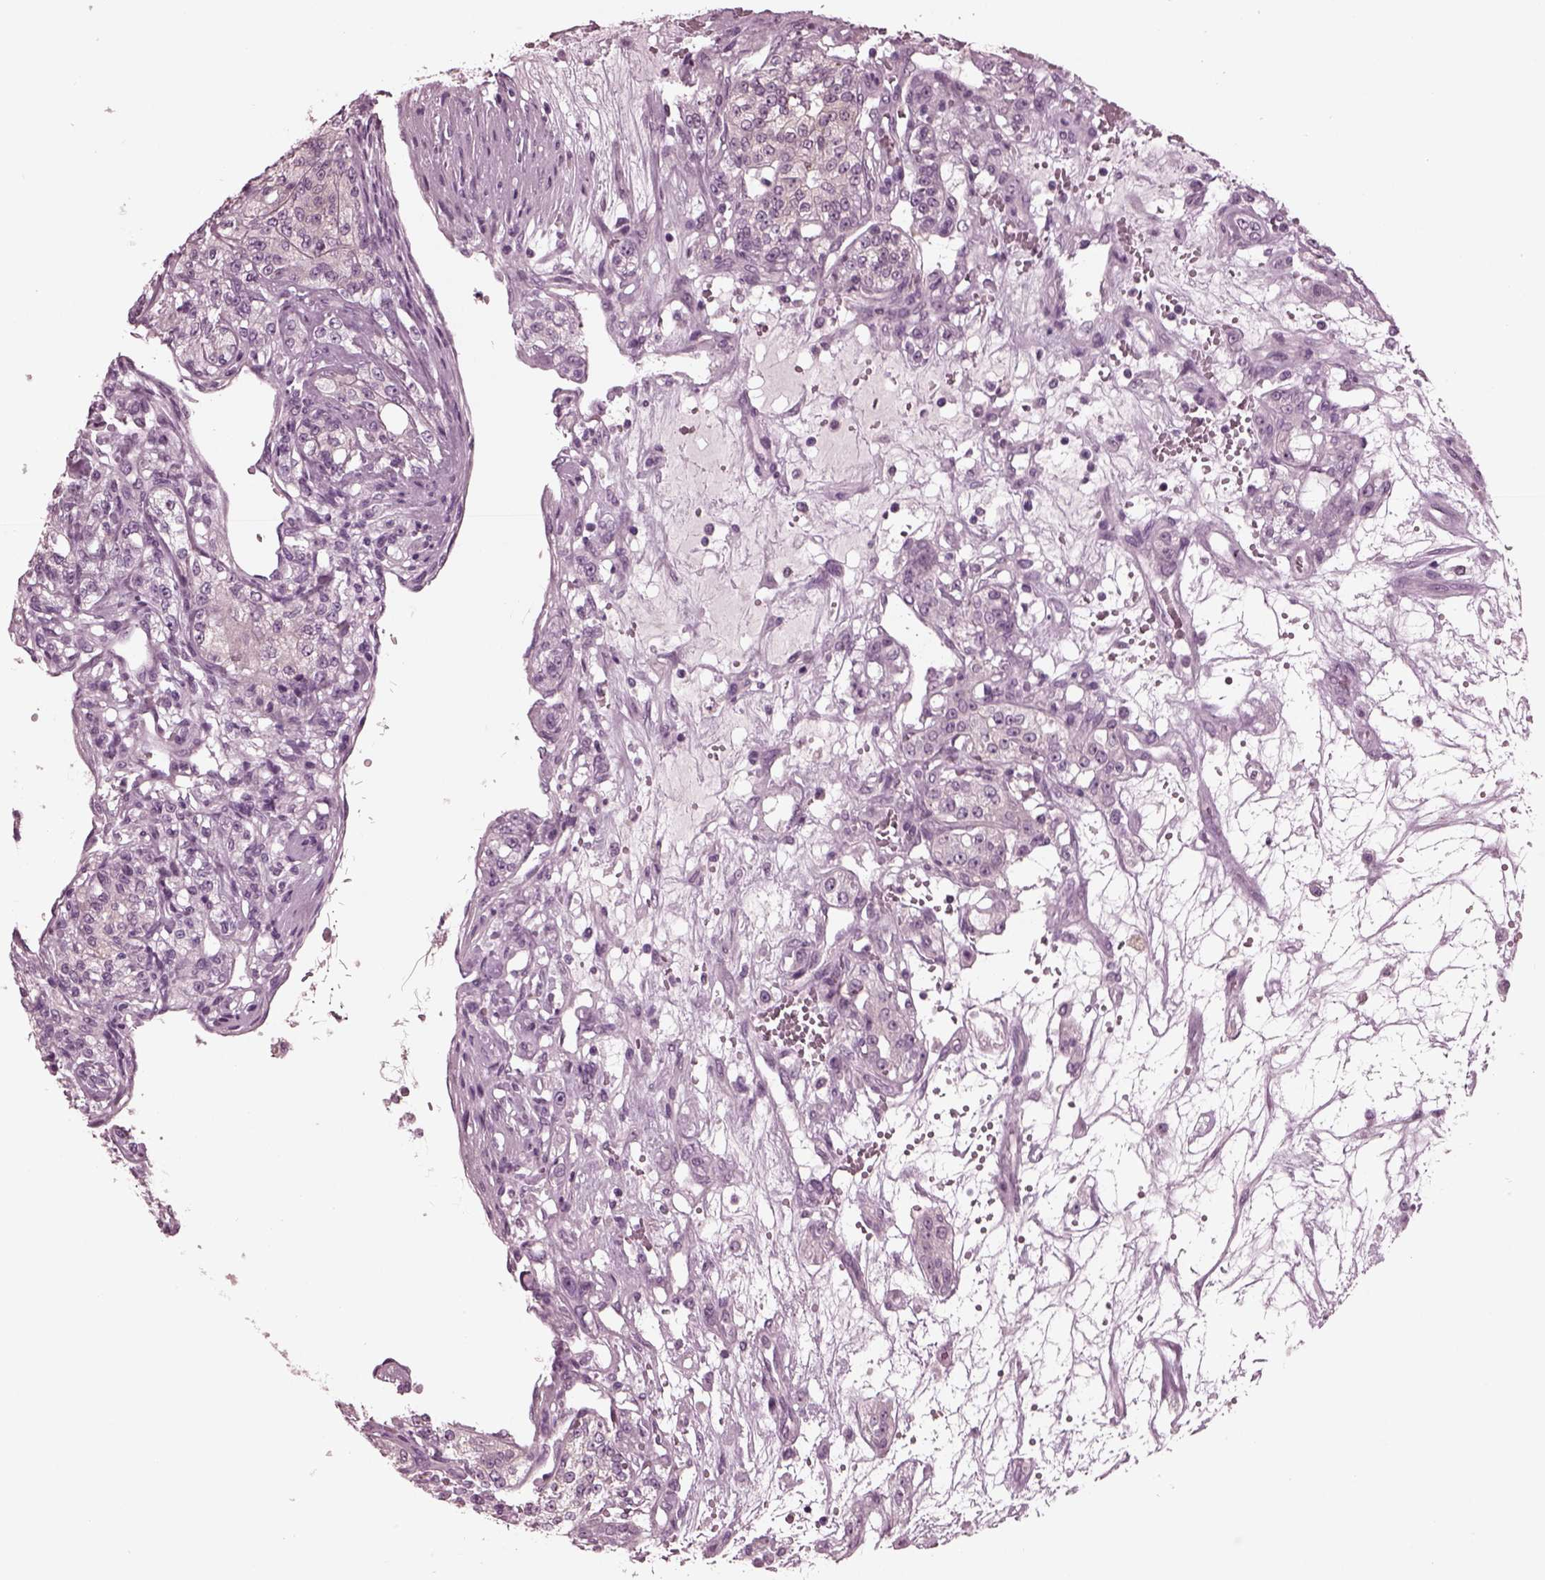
{"staining": {"intensity": "negative", "quantity": "none", "location": "none"}, "tissue": "renal cancer", "cell_type": "Tumor cells", "image_type": "cancer", "snomed": [{"axis": "morphology", "description": "Adenocarcinoma, NOS"}, {"axis": "topography", "description": "Kidney"}], "caption": "Photomicrograph shows no protein positivity in tumor cells of renal cancer (adenocarcinoma) tissue.", "gene": "MIB2", "patient": {"sex": "female", "age": 63}}